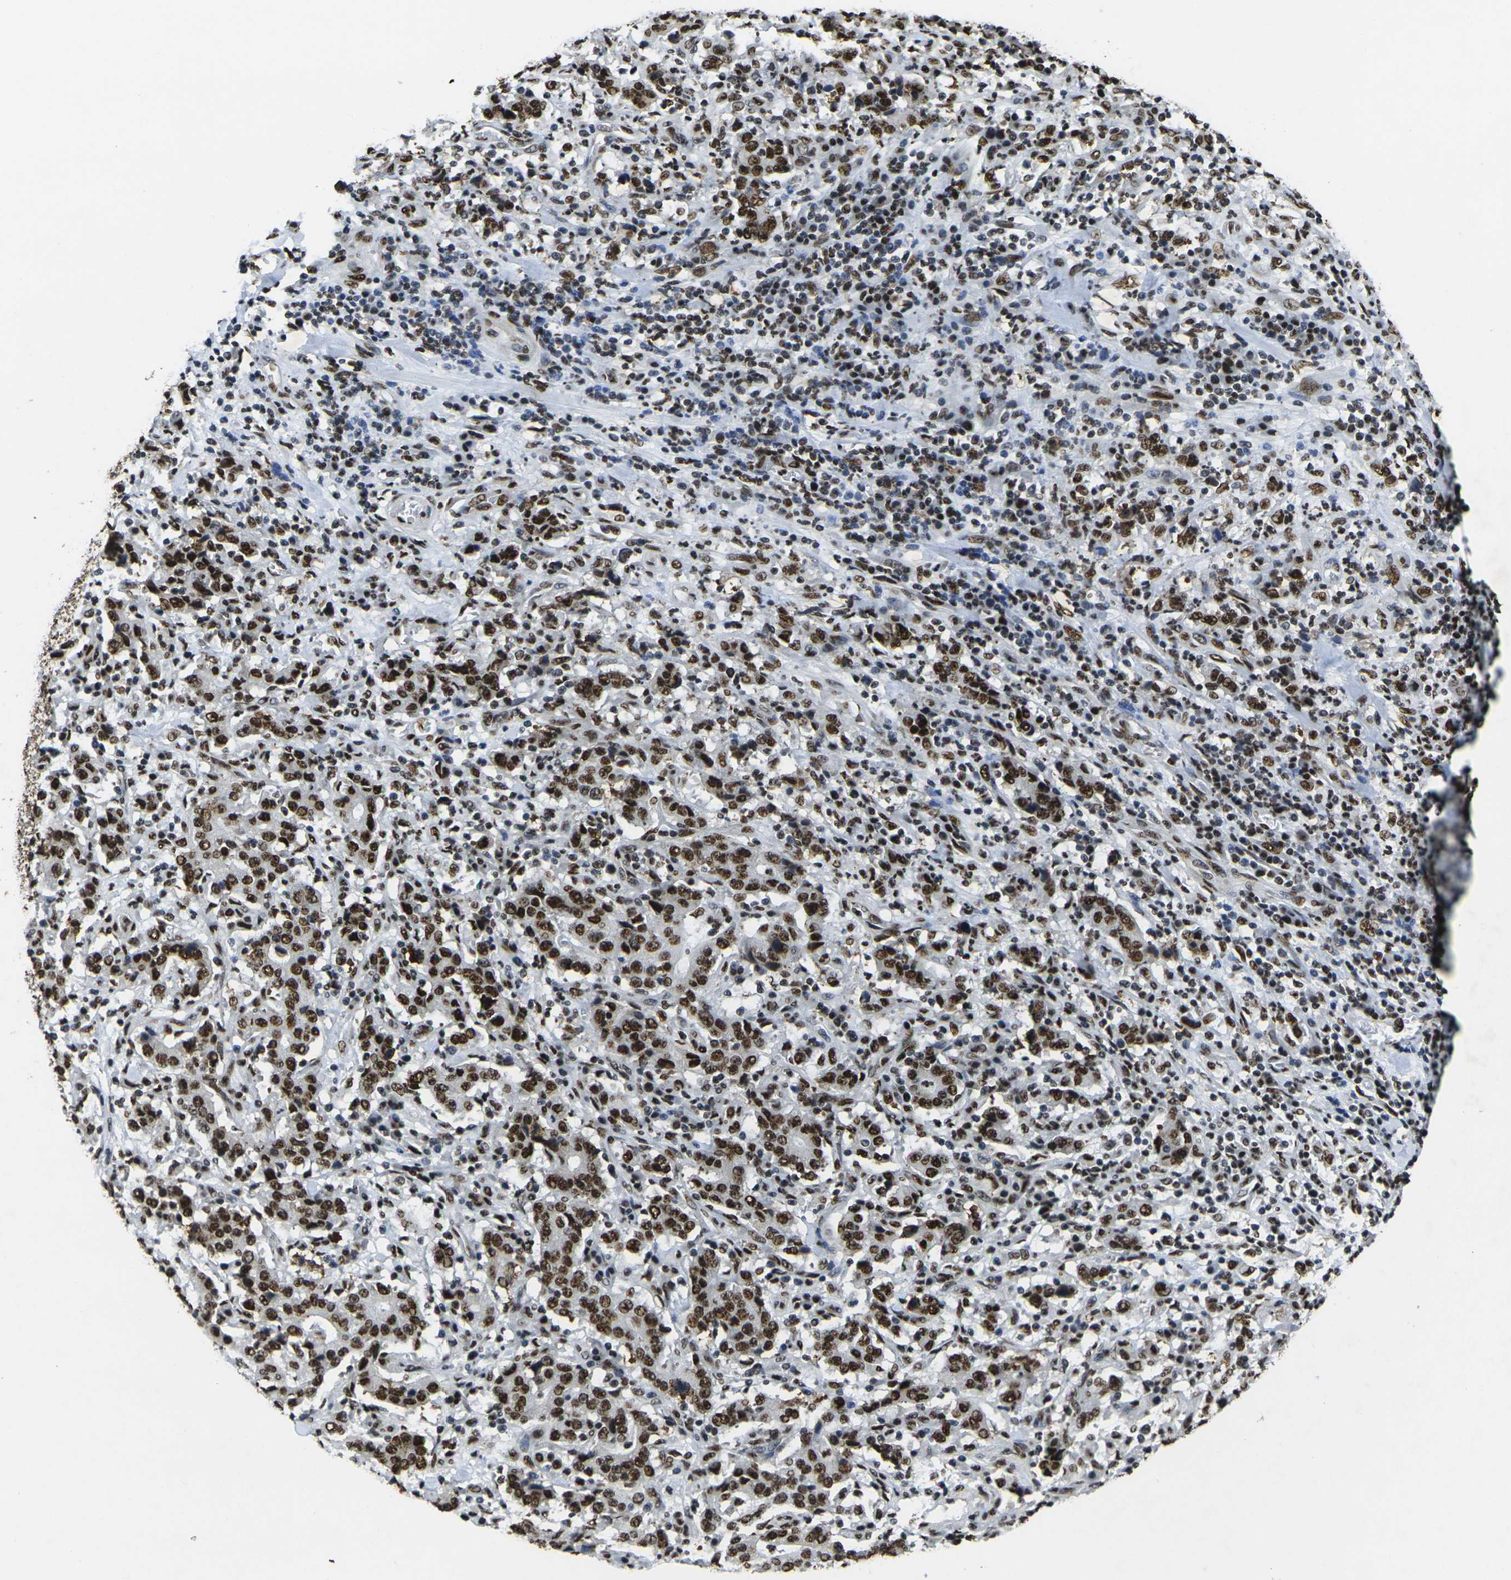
{"staining": {"intensity": "strong", "quantity": ">75%", "location": "nuclear"}, "tissue": "stomach cancer", "cell_type": "Tumor cells", "image_type": "cancer", "snomed": [{"axis": "morphology", "description": "Normal tissue, NOS"}, {"axis": "morphology", "description": "Adenocarcinoma, NOS"}, {"axis": "topography", "description": "Stomach, upper"}, {"axis": "topography", "description": "Stomach"}], "caption": "Approximately >75% of tumor cells in stomach cancer (adenocarcinoma) show strong nuclear protein staining as visualized by brown immunohistochemical staining.", "gene": "SMARCC1", "patient": {"sex": "male", "age": 59}}